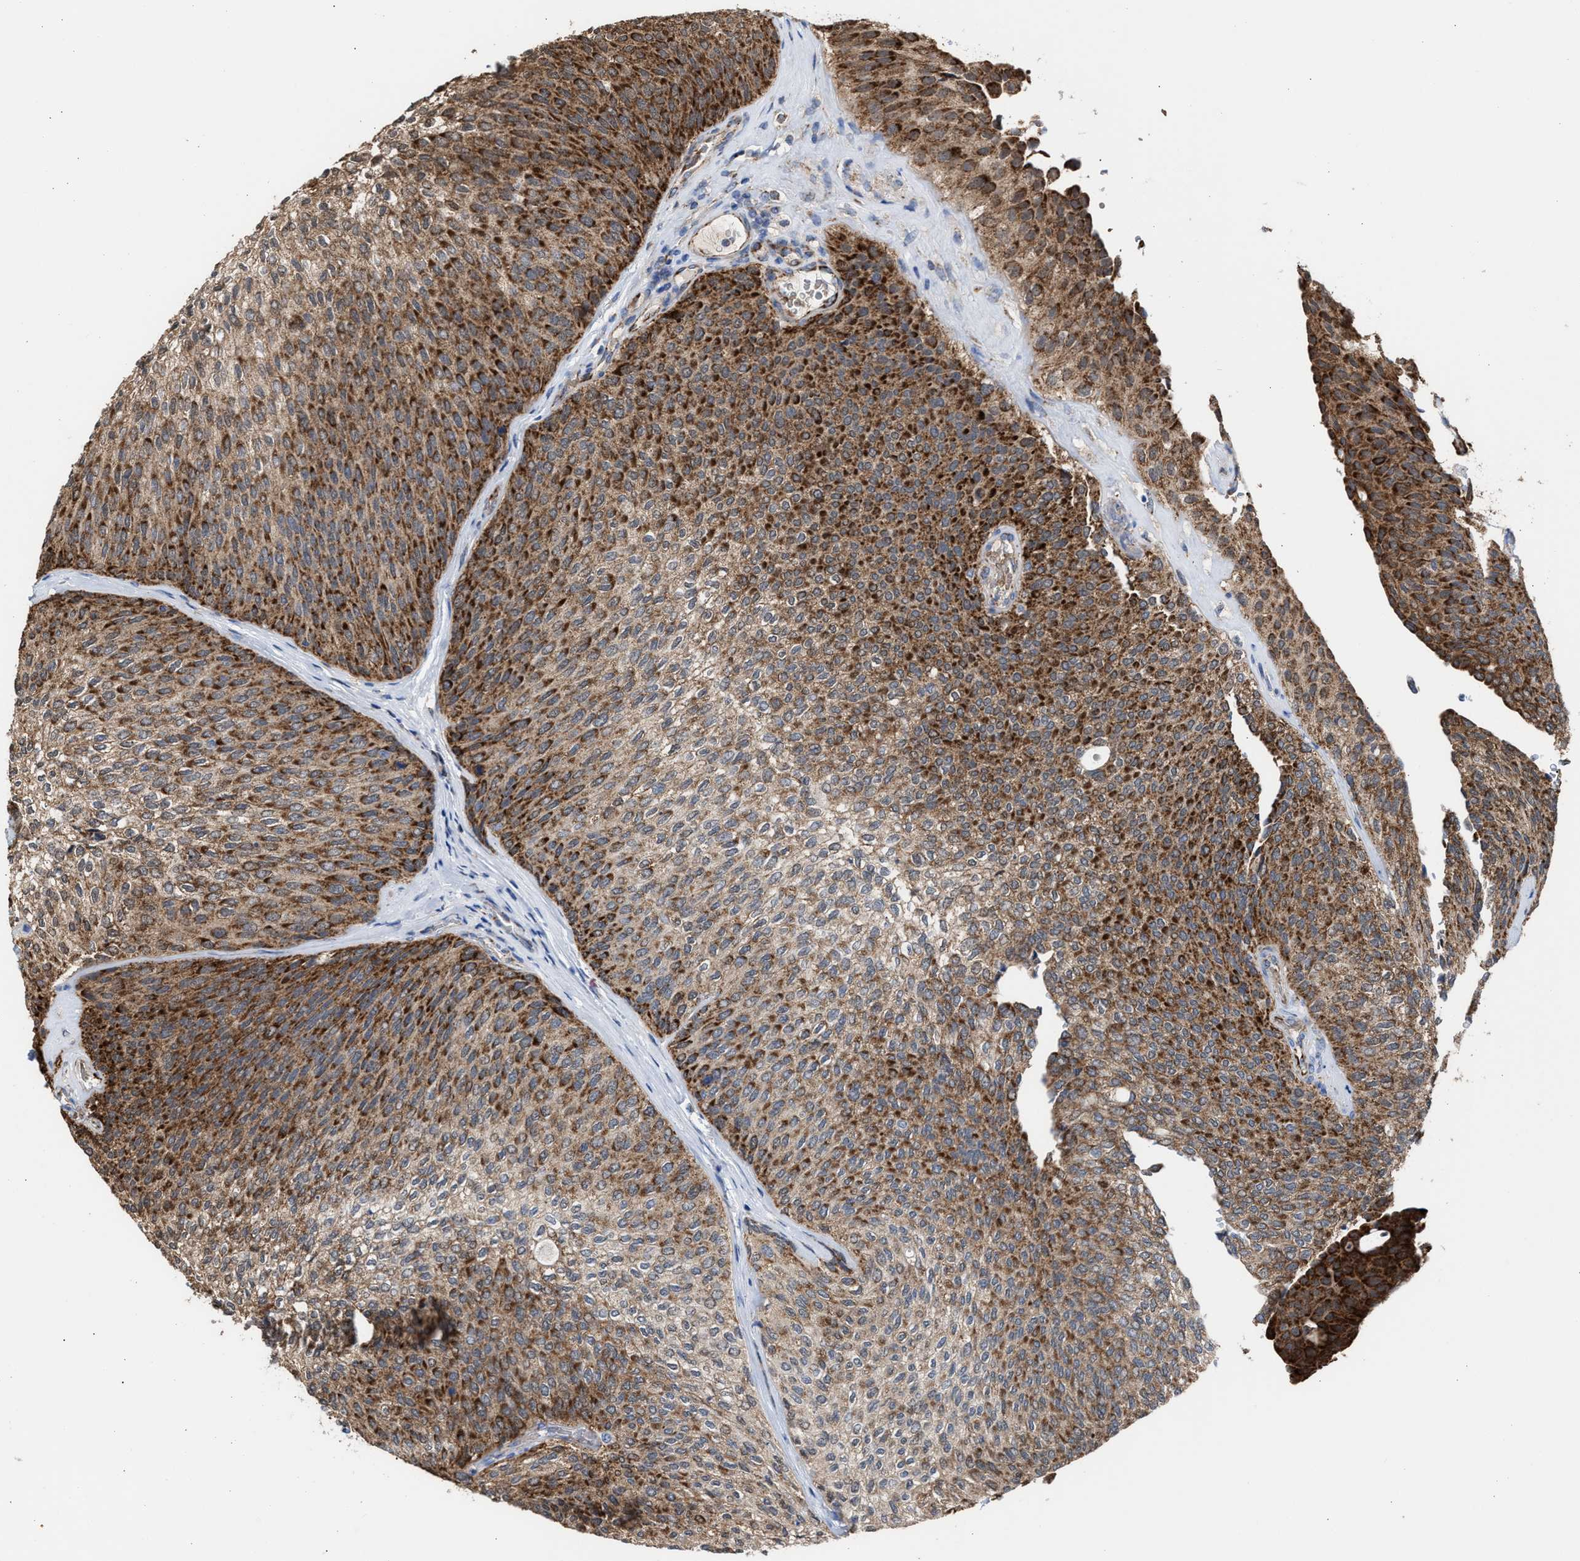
{"staining": {"intensity": "strong", "quantity": "25%-75%", "location": "cytoplasmic/membranous"}, "tissue": "urothelial cancer", "cell_type": "Tumor cells", "image_type": "cancer", "snomed": [{"axis": "morphology", "description": "Urothelial carcinoma, Low grade"}, {"axis": "topography", "description": "Urinary bladder"}], "caption": "Urothelial carcinoma (low-grade) stained with immunohistochemistry (IHC) demonstrates strong cytoplasmic/membranous positivity in approximately 25%-75% of tumor cells.", "gene": "MECR", "patient": {"sex": "female", "age": 79}}